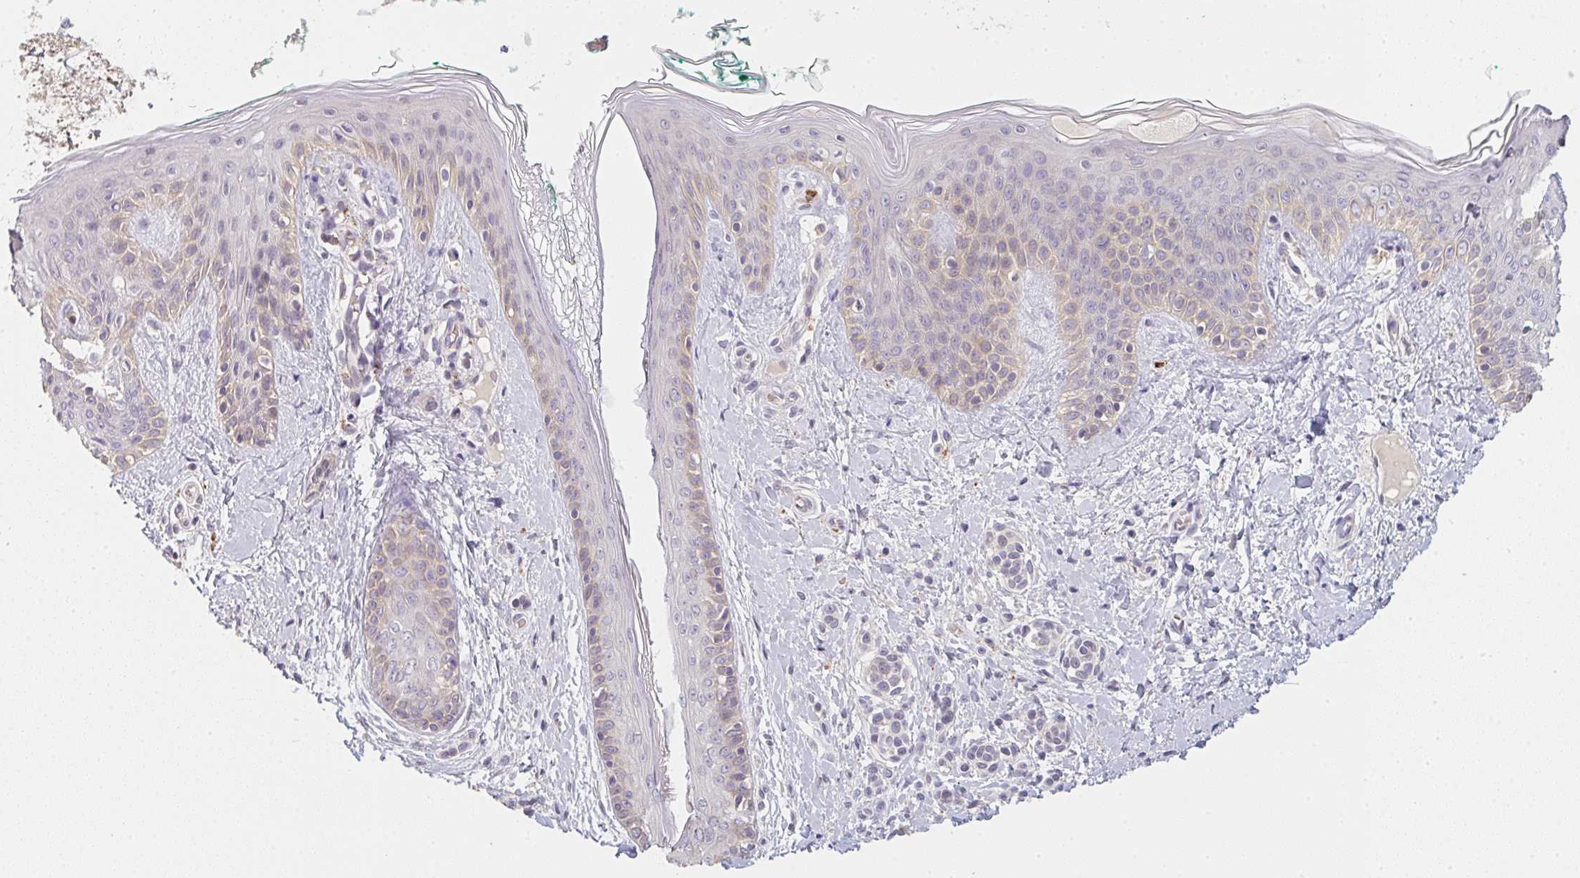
{"staining": {"intensity": "negative", "quantity": "none", "location": "none"}, "tissue": "skin", "cell_type": "Fibroblasts", "image_type": "normal", "snomed": [{"axis": "morphology", "description": "Normal tissue, NOS"}, {"axis": "topography", "description": "Skin"}], "caption": "The photomicrograph reveals no significant expression in fibroblasts of skin.", "gene": "TMEM237", "patient": {"sex": "male", "age": 16}}